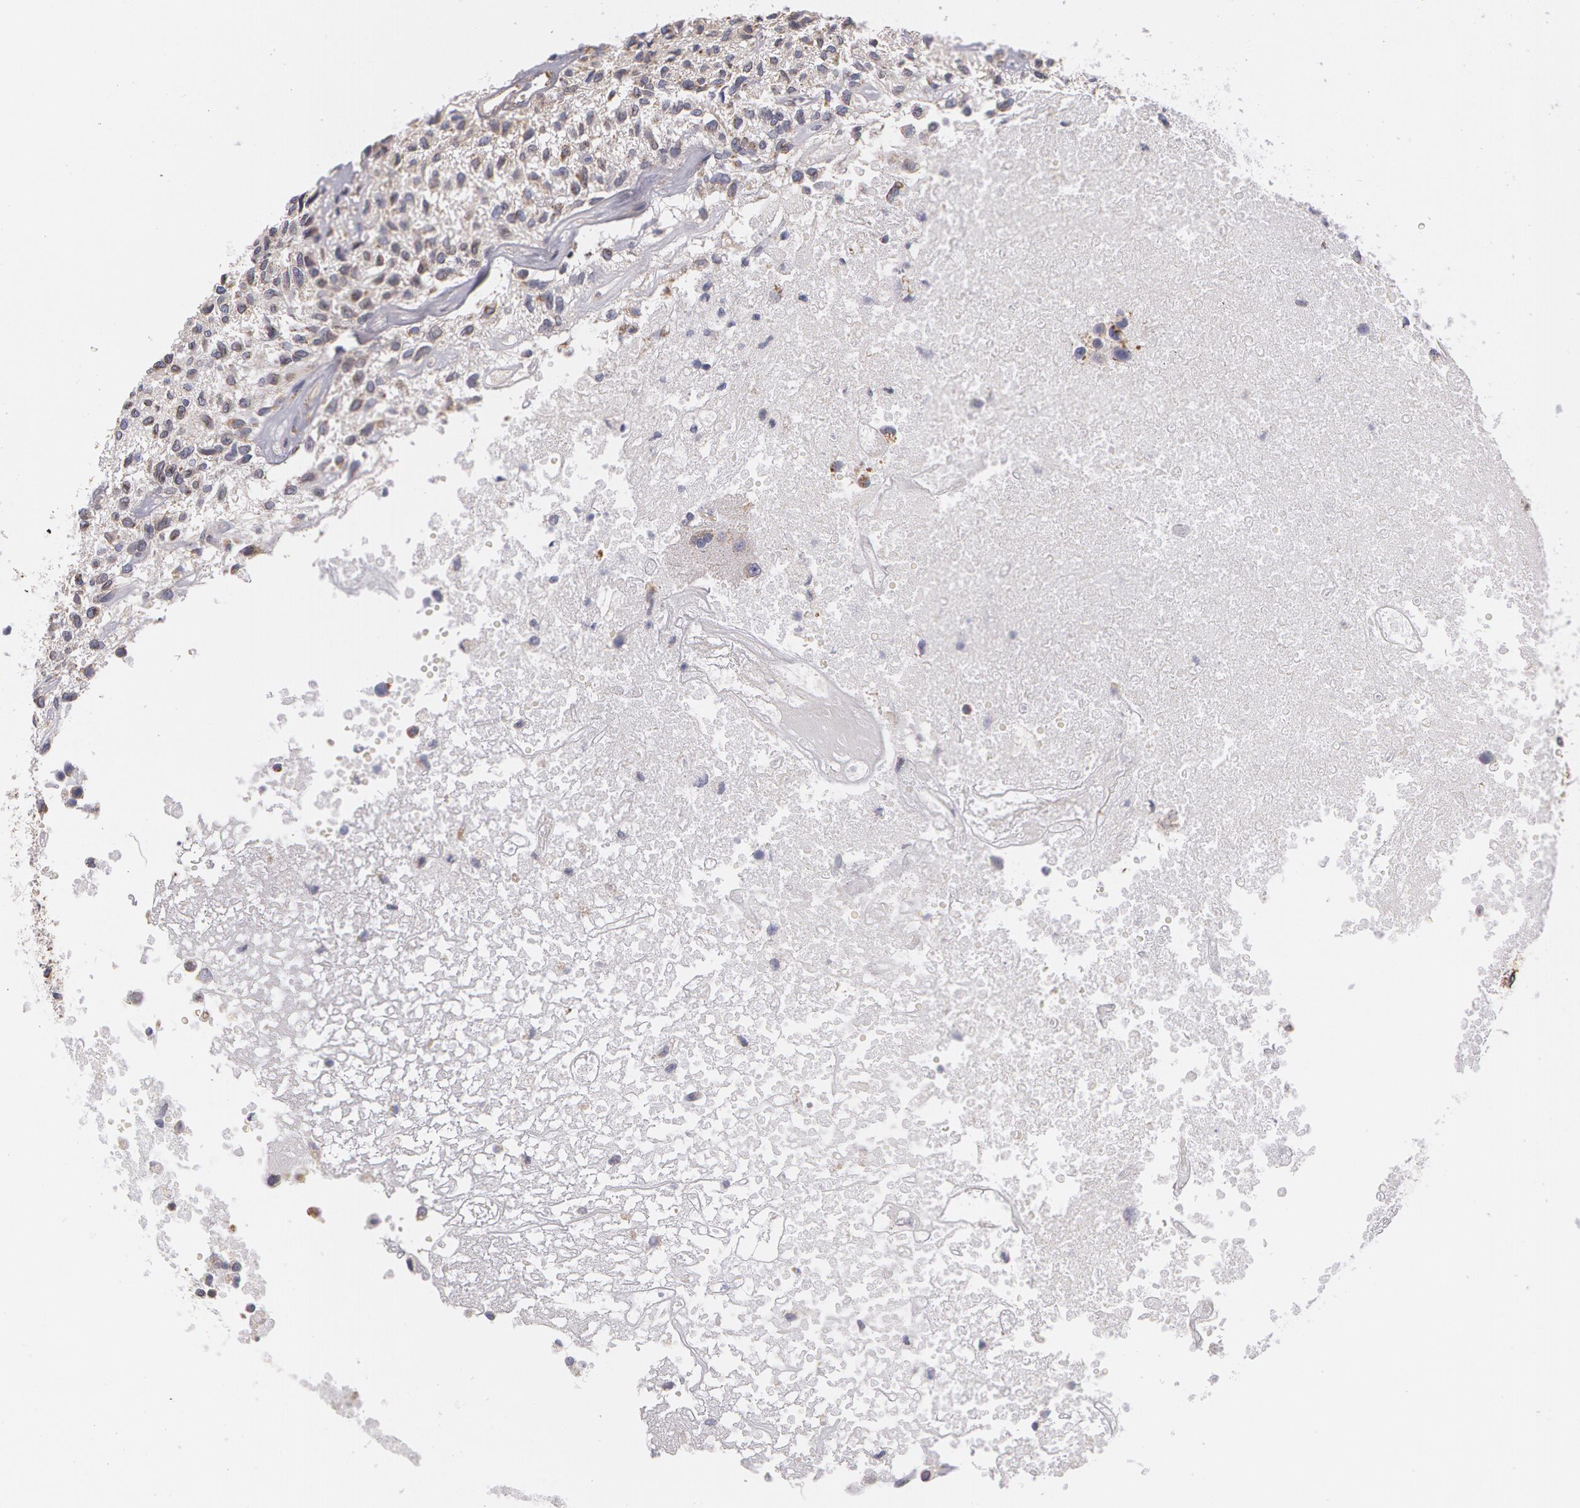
{"staining": {"intensity": "negative", "quantity": "none", "location": "none"}, "tissue": "glioma", "cell_type": "Tumor cells", "image_type": "cancer", "snomed": [{"axis": "morphology", "description": "Glioma, malignant, High grade"}, {"axis": "topography", "description": "Brain"}], "caption": "DAB immunohistochemical staining of human glioma demonstrates no significant staining in tumor cells.", "gene": "KRT18", "patient": {"sex": "male", "age": 77}}